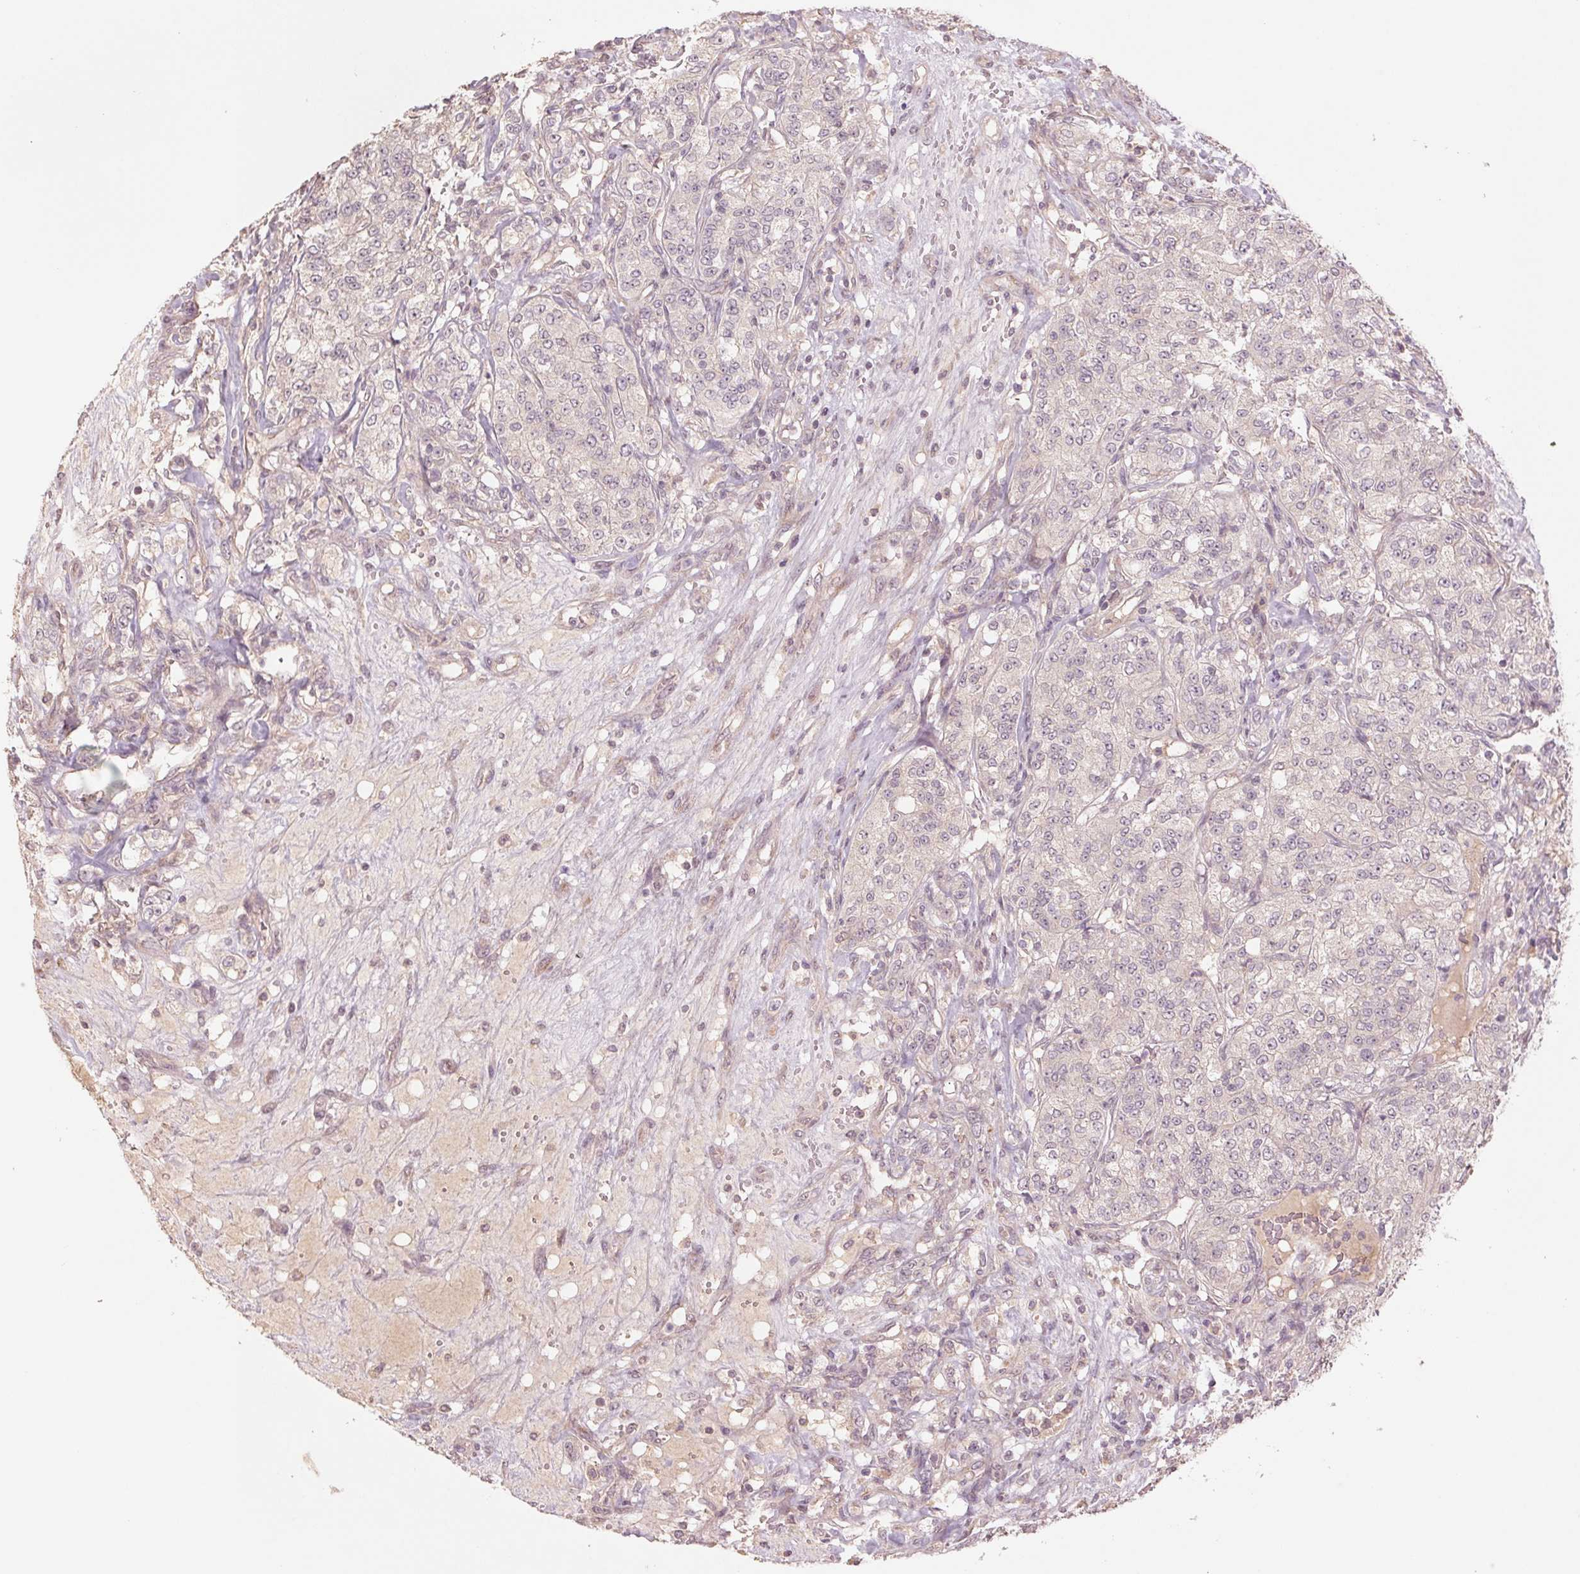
{"staining": {"intensity": "negative", "quantity": "none", "location": "none"}, "tissue": "renal cancer", "cell_type": "Tumor cells", "image_type": "cancer", "snomed": [{"axis": "morphology", "description": "Adenocarcinoma, NOS"}, {"axis": "topography", "description": "Kidney"}], "caption": "IHC histopathology image of adenocarcinoma (renal) stained for a protein (brown), which exhibits no staining in tumor cells.", "gene": "PPIA", "patient": {"sex": "female", "age": 63}}